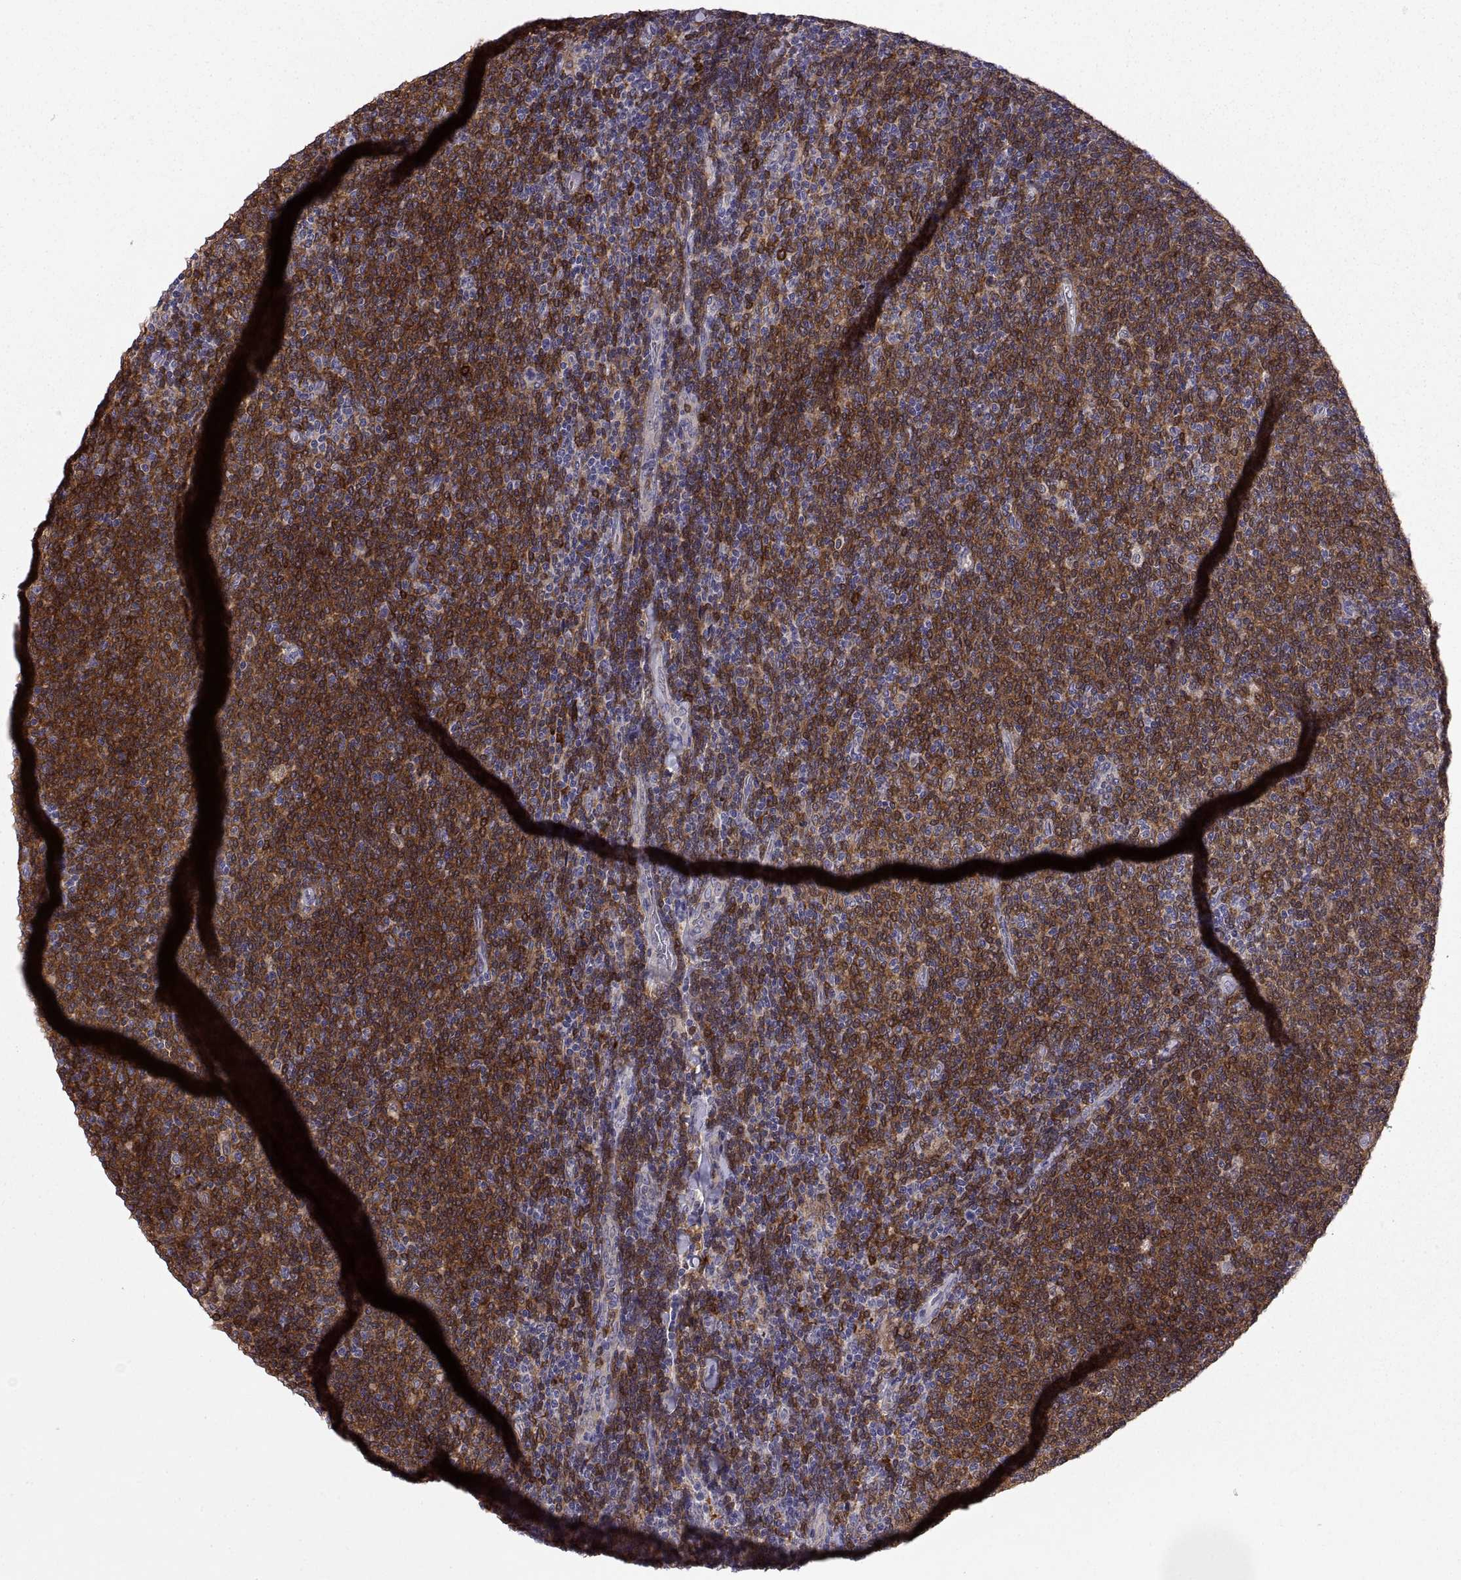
{"staining": {"intensity": "strong", "quantity": ">75%", "location": "cytoplasmic/membranous"}, "tissue": "lymphoma", "cell_type": "Tumor cells", "image_type": "cancer", "snomed": [{"axis": "morphology", "description": "Malignant lymphoma, non-Hodgkin's type, Low grade"}, {"axis": "topography", "description": "Lymph node"}], "caption": "Brown immunohistochemical staining in lymphoma reveals strong cytoplasmic/membranous expression in approximately >75% of tumor cells.", "gene": "DOK3", "patient": {"sex": "male", "age": 52}}